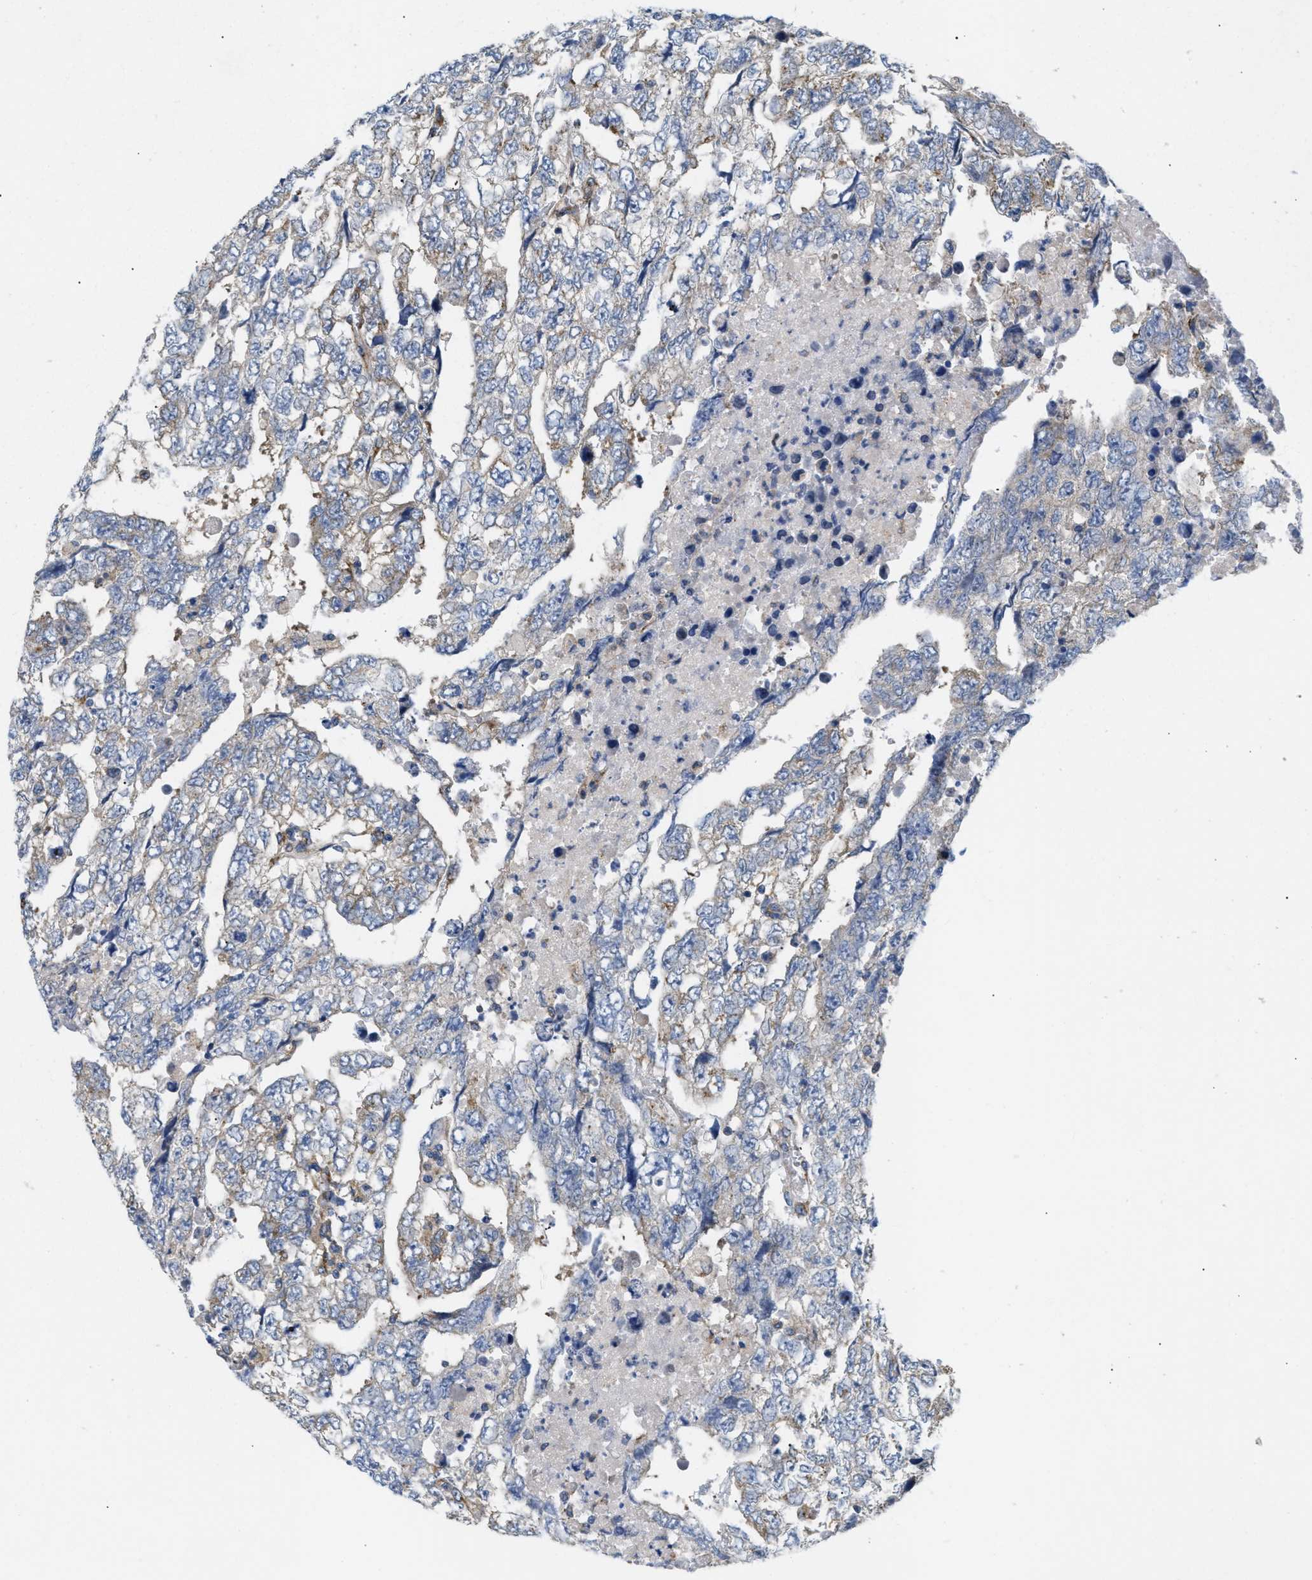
{"staining": {"intensity": "moderate", "quantity": "<25%", "location": "cytoplasmic/membranous"}, "tissue": "testis cancer", "cell_type": "Tumor cells", "image_type": "cancer", "snomed": [{"axis": "morphology", "description": "Carcinoma, Embryonal, NOS"}, {"axis": "topography", "description": "Testis"}], "caption": "Human testis embryonal carcinoma stained with a protein marker exhibits moderate staining in tumor cells.", "gene": "DCTN4", "patient": {"sex": "male", "age": 36}}